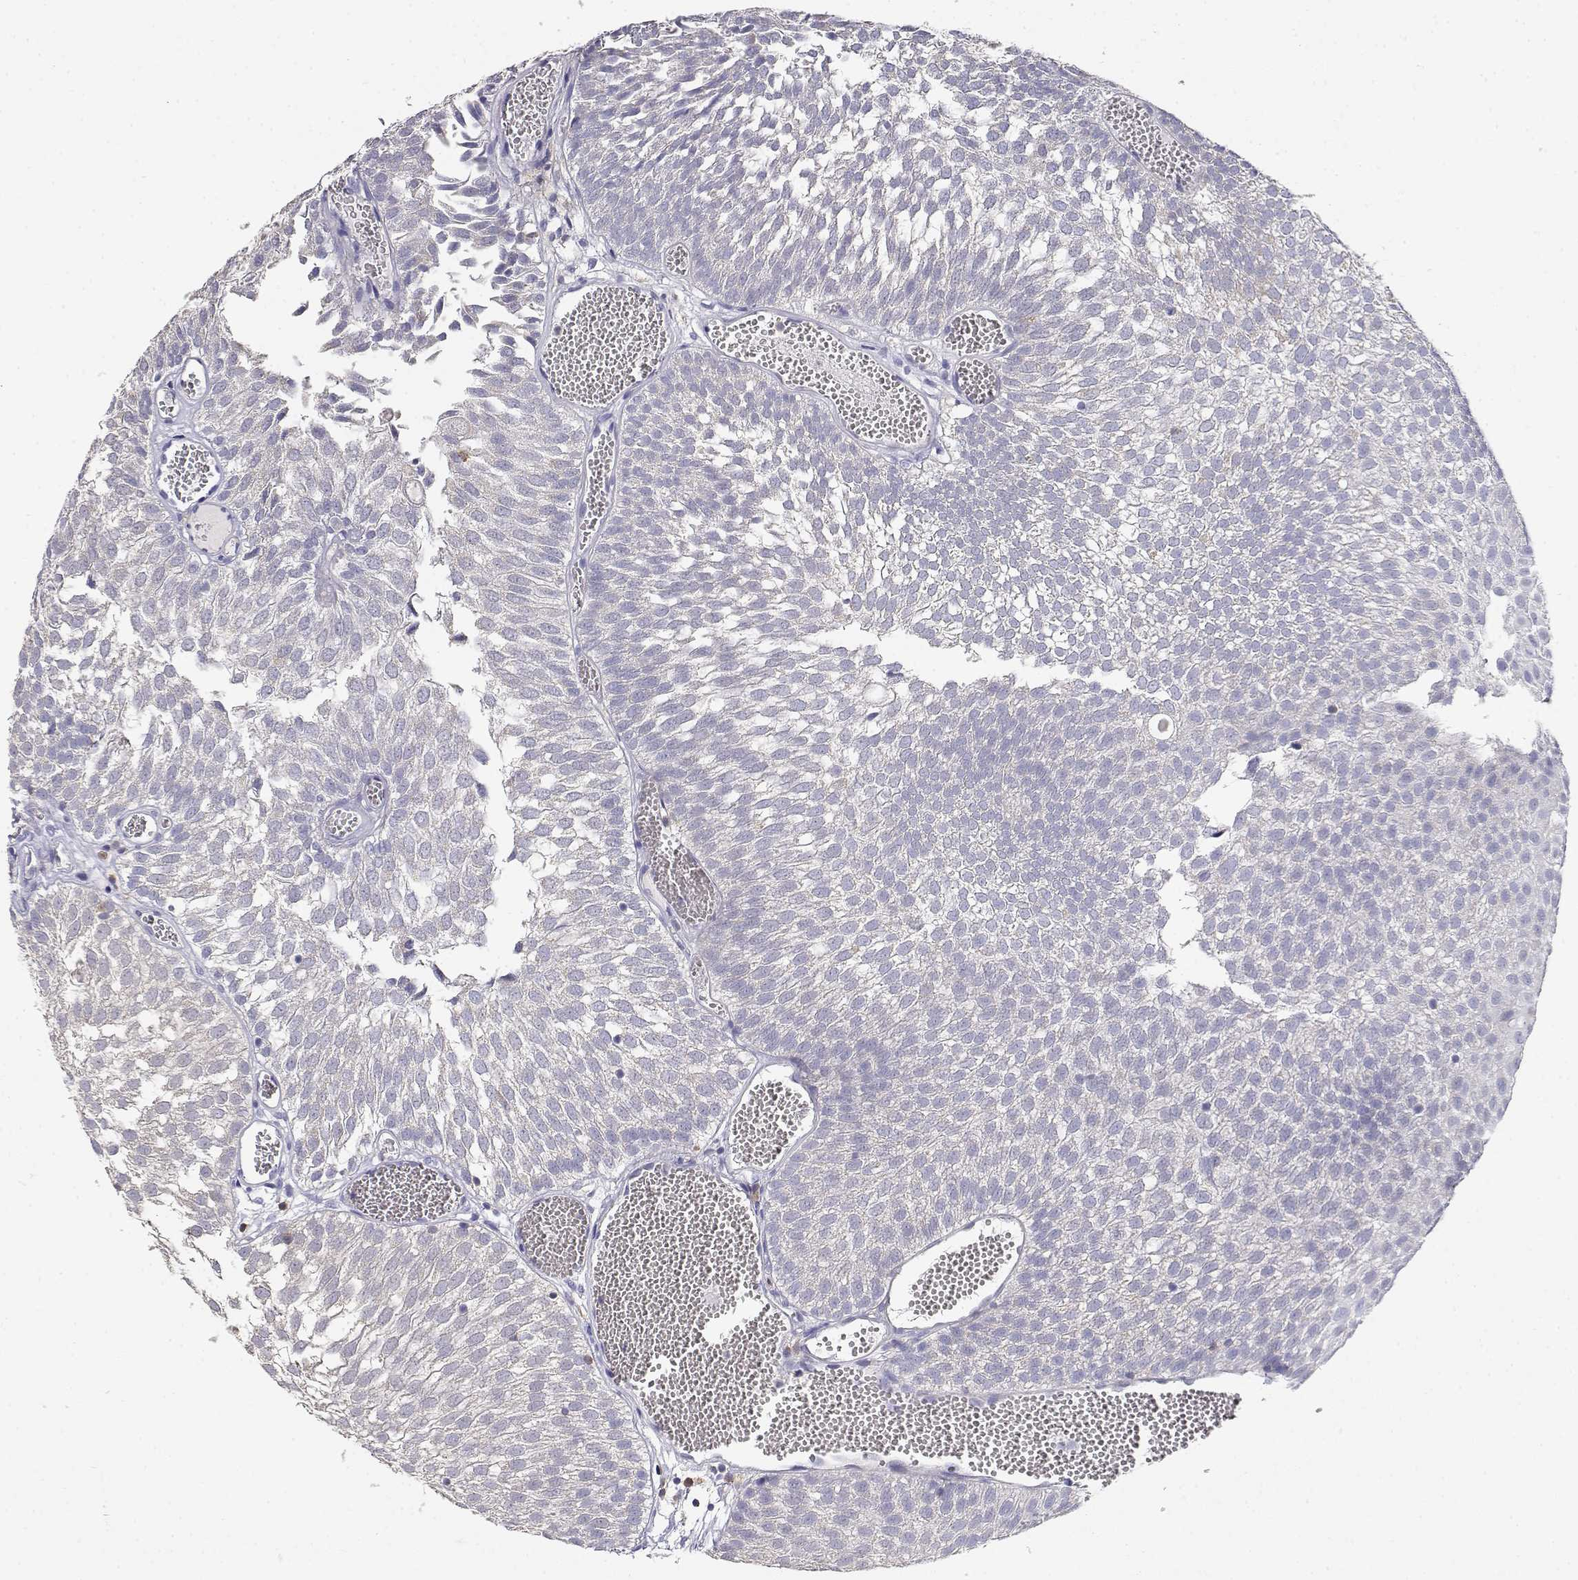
{"staining": {"intensity": "negative", "quantity": "none", "location": "none"}, "tissue": "urothelial cancer", "cell_type": "Tumor cells", "image_type": "cancer", "snomed": [{"axis": "morphology", "description": "Urothelial carcinoma, Low grade"}, {"axis": "topography", "description": "Urinary bladder"}], "caption": "Immunohistochemical staining of human low-grade urothelial carcinoma shows no significant expression in tumor cells.", "gene": "ADA", "patient": {"sex": "male", "age": 52}}